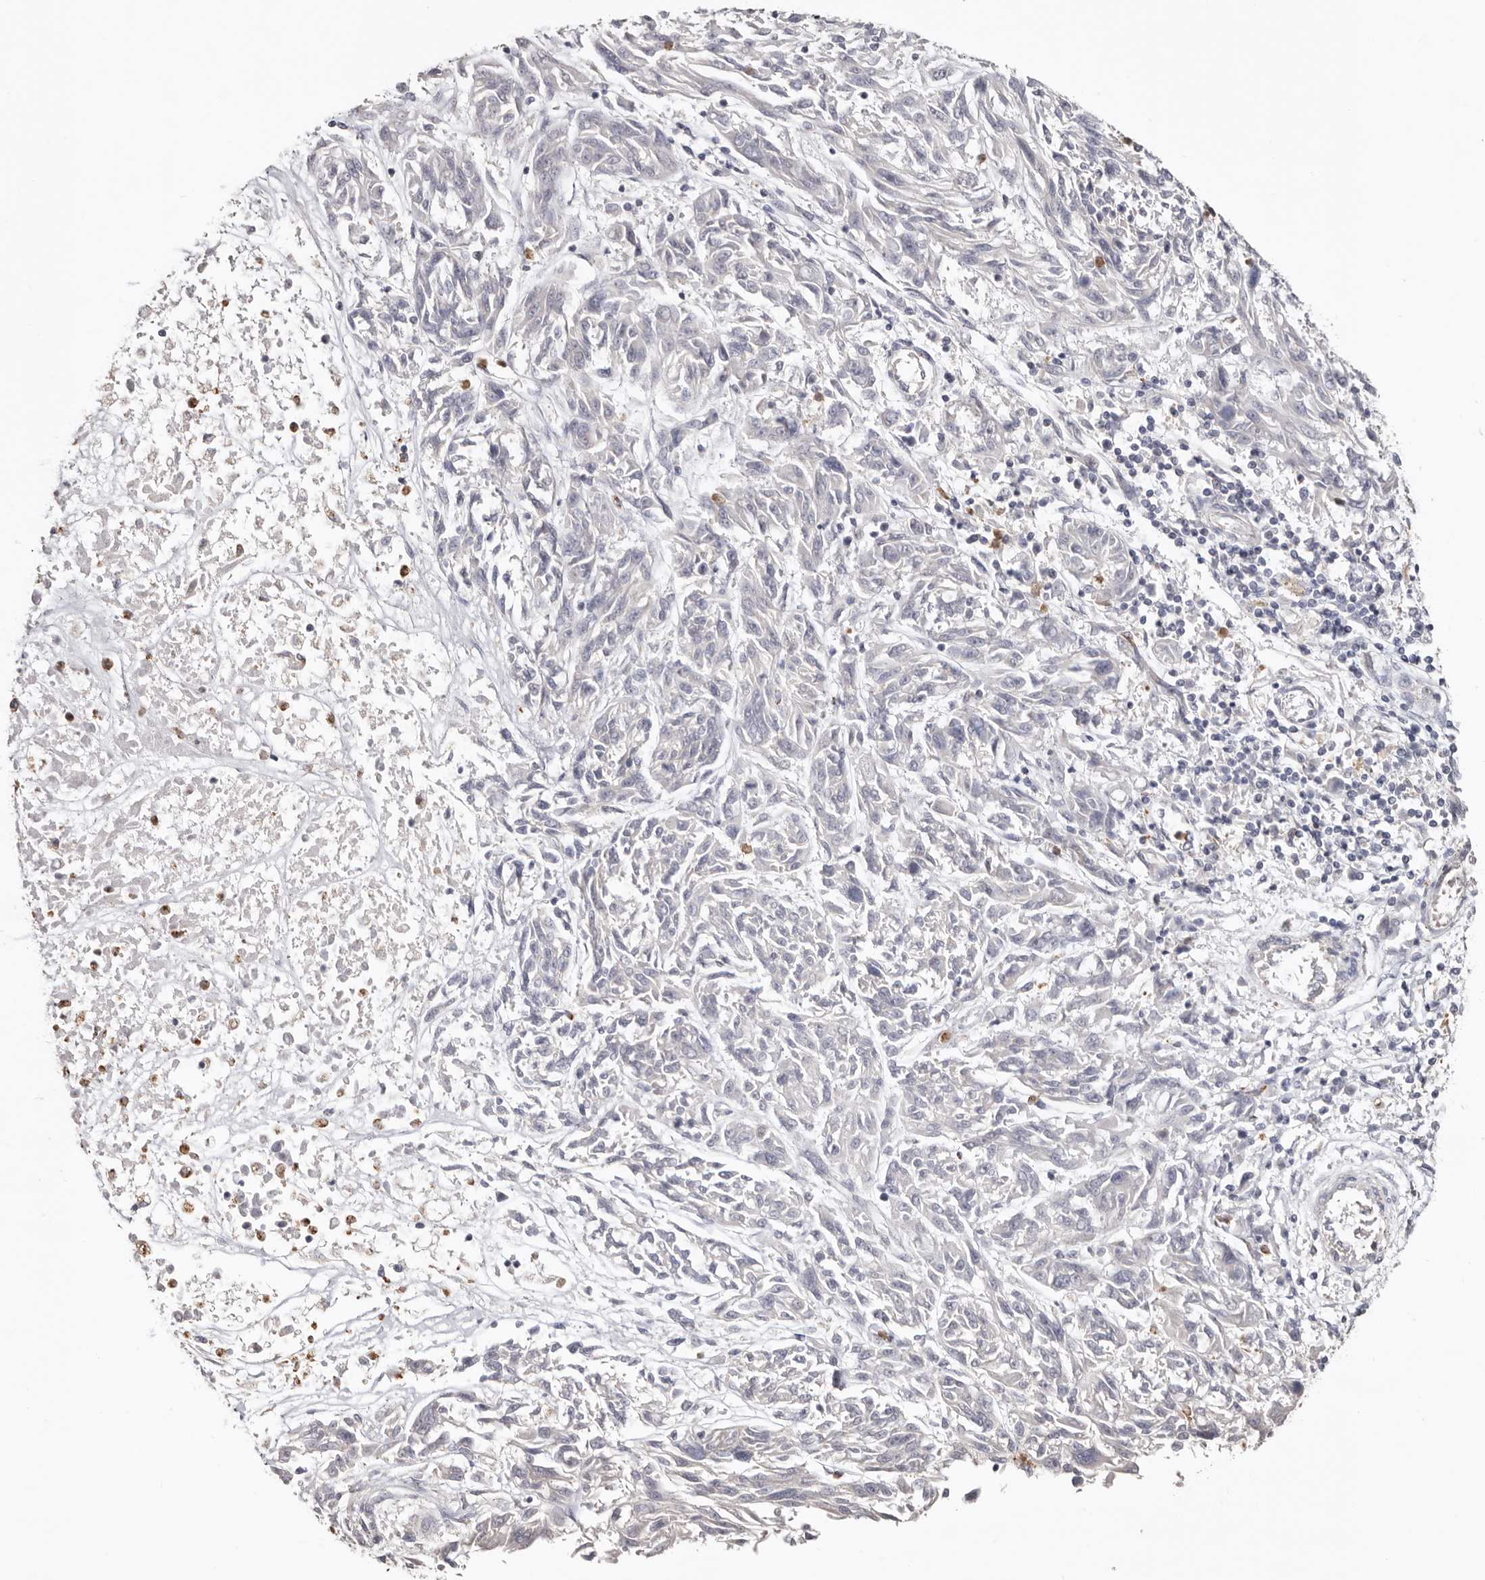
{"staining": {"intensity": "negative", "quantity": "none", "location": "none"}, "tissue": "melanoma", "cell_type": "Tumor cells", "image_type": "cancer", "snomed": [{"axis": "morphology", "description": "Malignant melanoma, NOS"}, {"axis": "topography", "description": "Skin"}], "caption": "Image shows no protein positivity in tumor cells of malignant melanoma tissue. (Stains: DAB IHC with hematoxylin counter stain, Microscopy: brightfield microscopy at high magnification).", "gene": "SMAD7", "patient": {"sex": "male", "age": 53}}